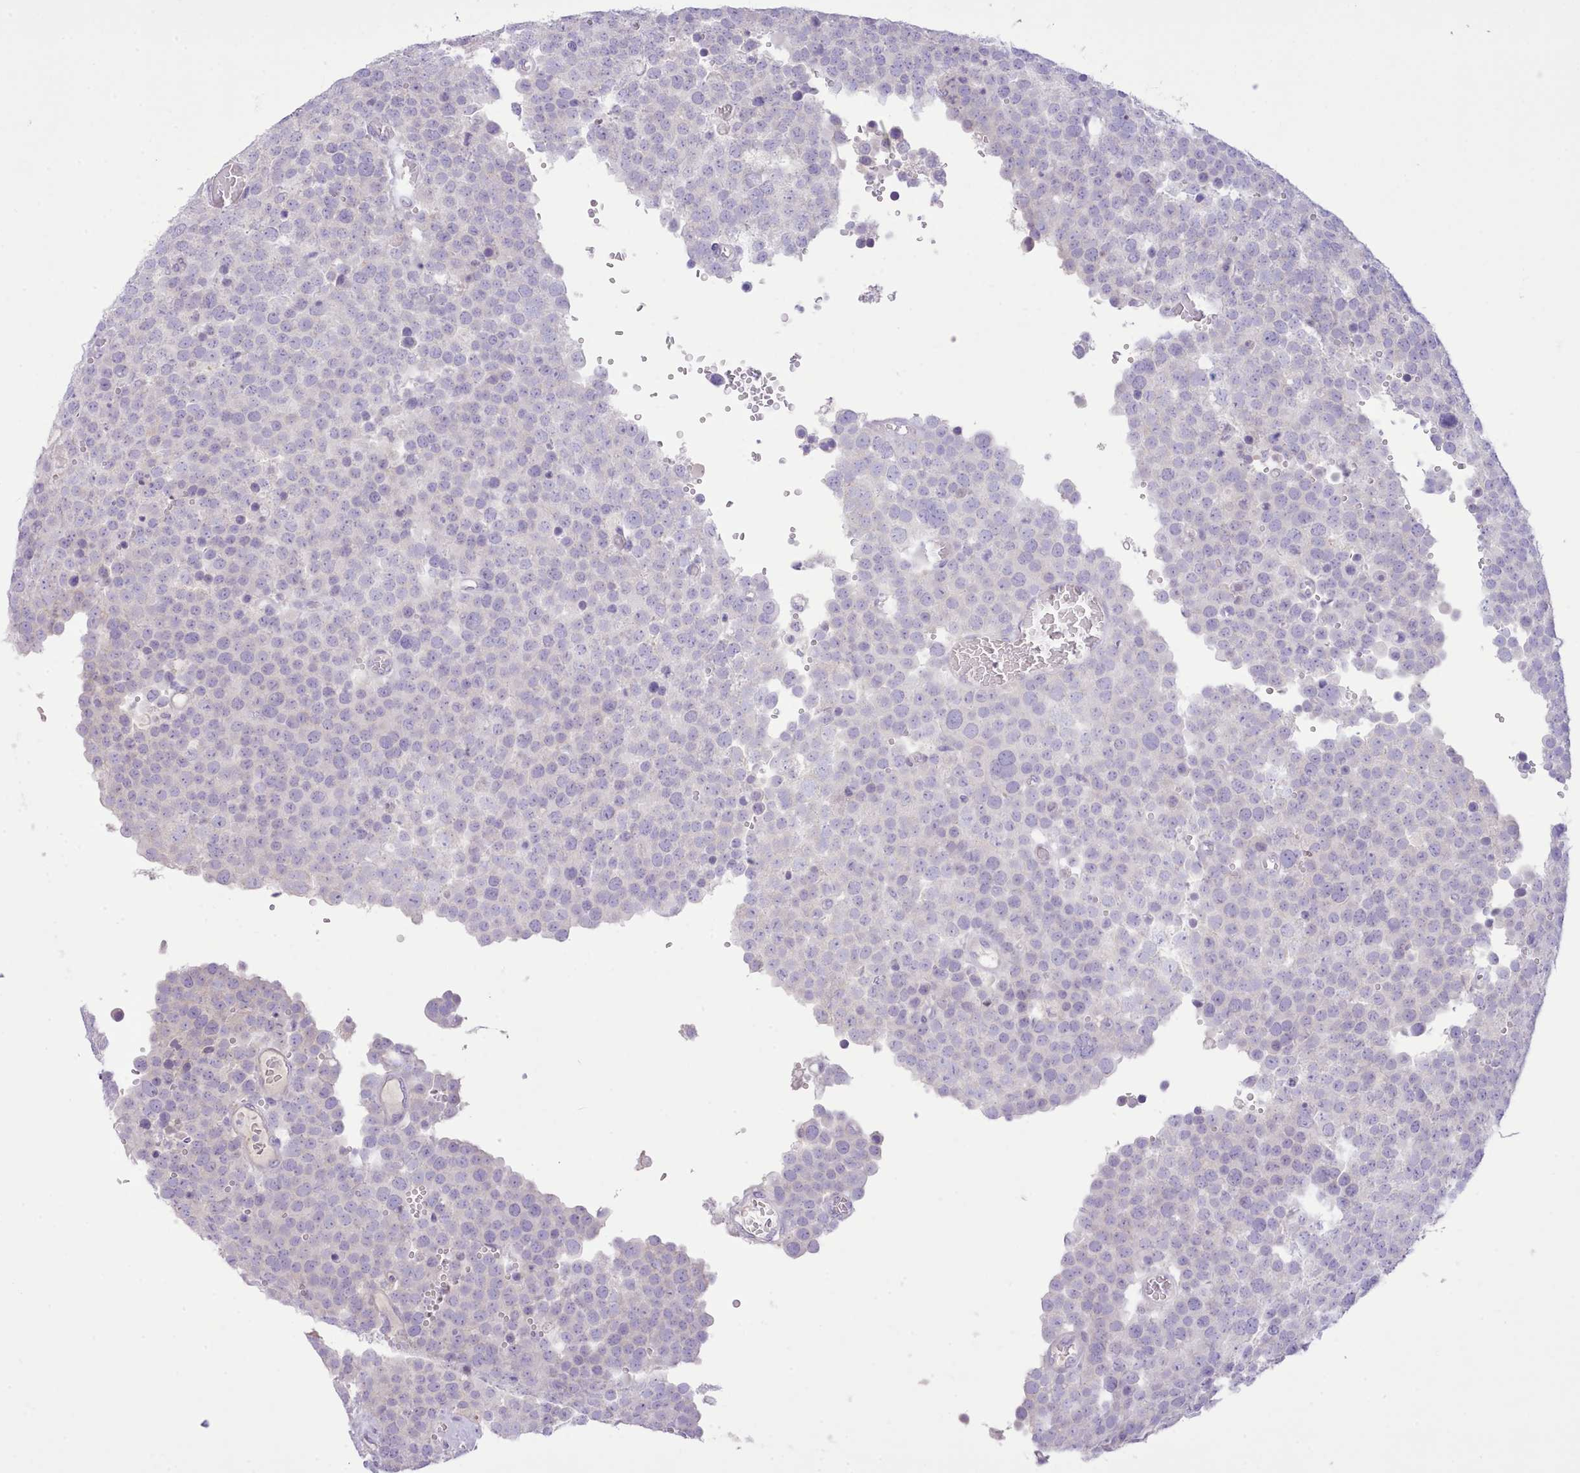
{"staining": {"intensity": "negative", "quantity": "none", "location": "none"}, "tissue": "testis cancer", "cell_type": "Tumor cells", "image_type": "cancer", "snomed": [{"axis": "morphology", "description": "Normal tissue, NOS"}, {"axis": "morphology", "description": "Seminoma, NOS"}, {"axis": "topography", "description": "Testis"}], "caption": "Immunohistochemistry (IHC) image of neoplastic tissue: seminoma (testis) stained with DAB demonstrates no significant protein expression in tumor cells.", "gene": "CCL1", "patient": {"sex": "male", "age": 71}}